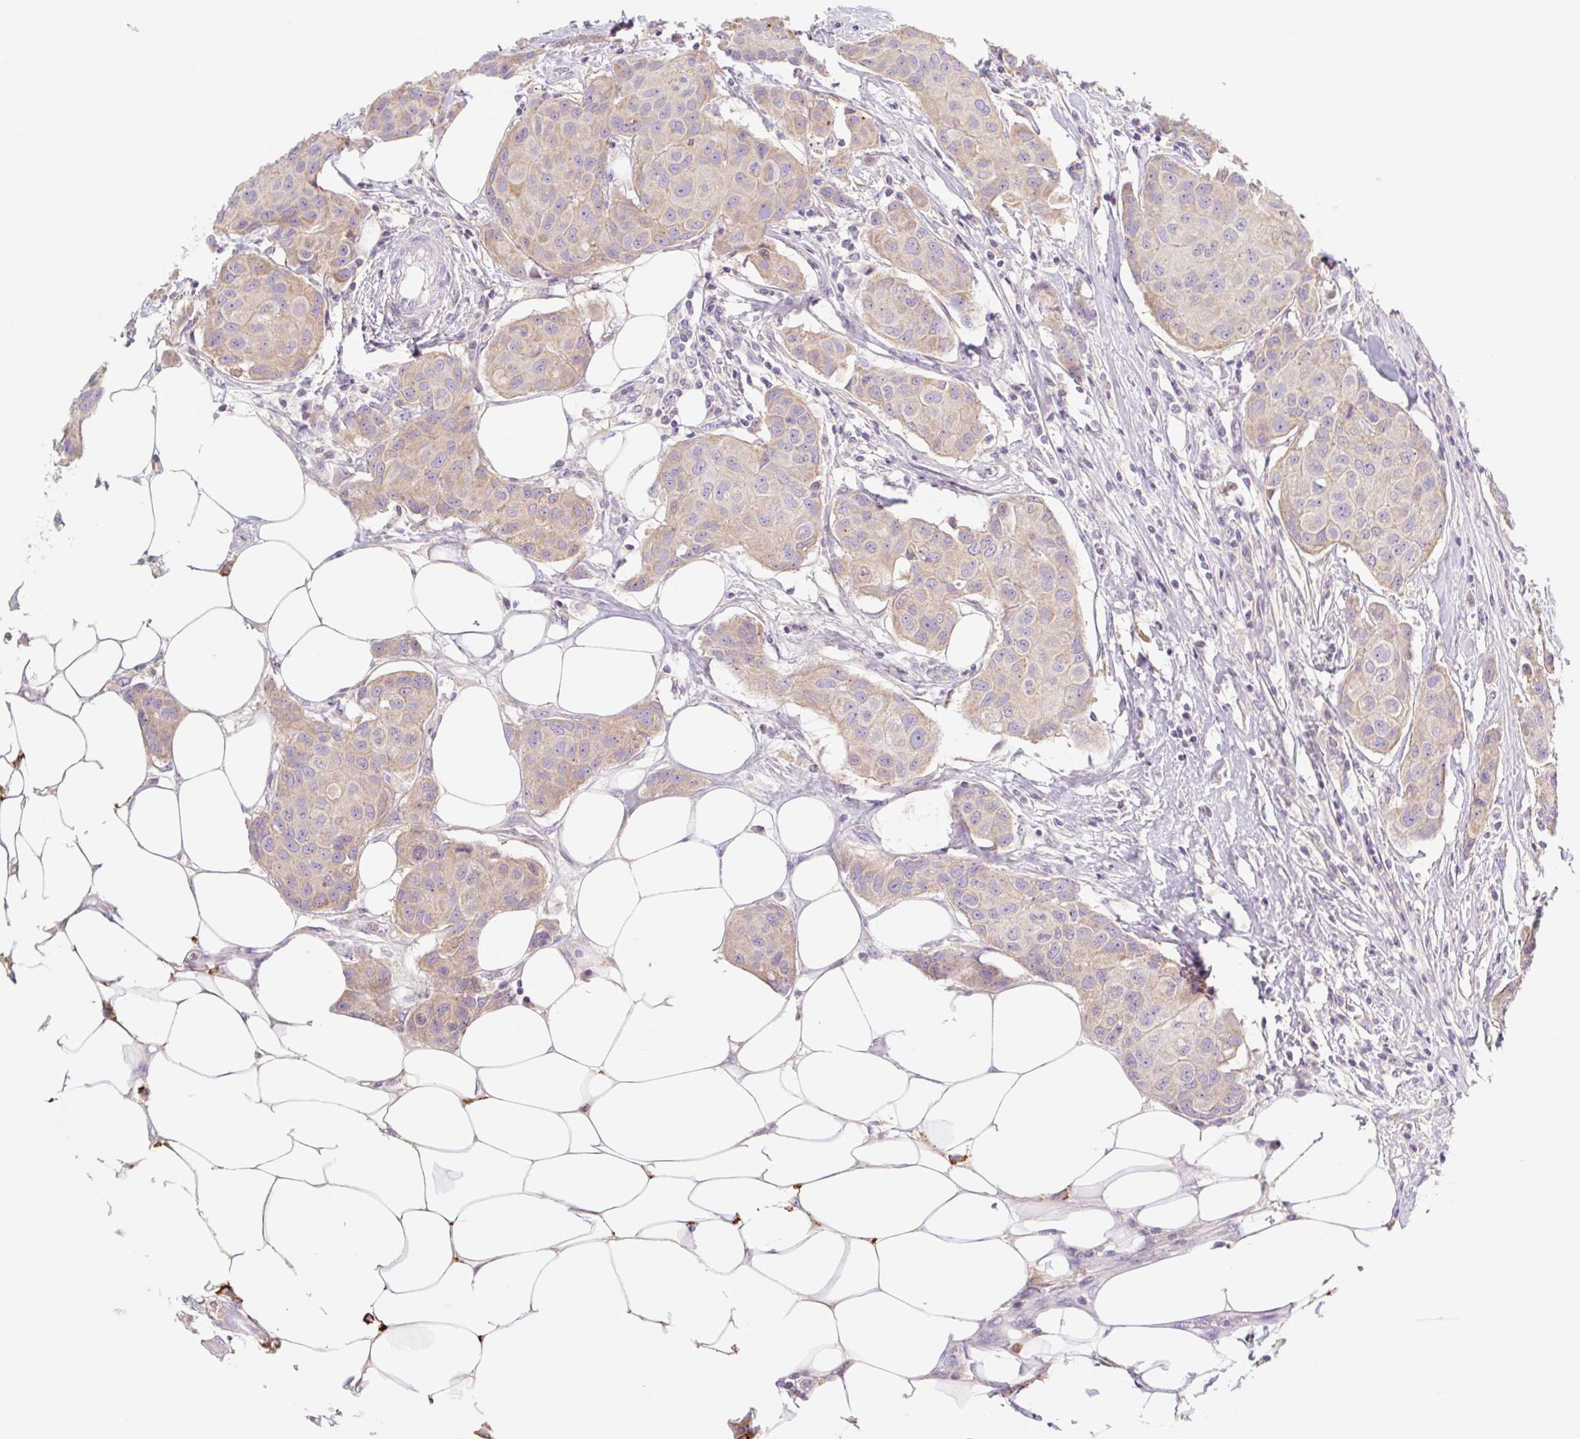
{"staining": {"intensity": "moderate", "quantity": ">75%", "location": "cytoplasmic/membranous"}, "tissue": "breast cancer", "cell_type": "Tumor cells", "image_type": "cancer", "snomed": [{"axis": "morphology", "description": "Duct carcinoma"}, {"axis": "topography", "description": "Breast"}, {"axis": "topography", "description": "Lymph node"}], "caption": "A medium amount of moderate cytoplasmic/membranous expression is appreciated in about >75% of tumor cells in breast cancer (infiltrating ductal carcinoma) tissue.", "gene": "LYVE1", "patient": {"sex": "female", "age": 80}}